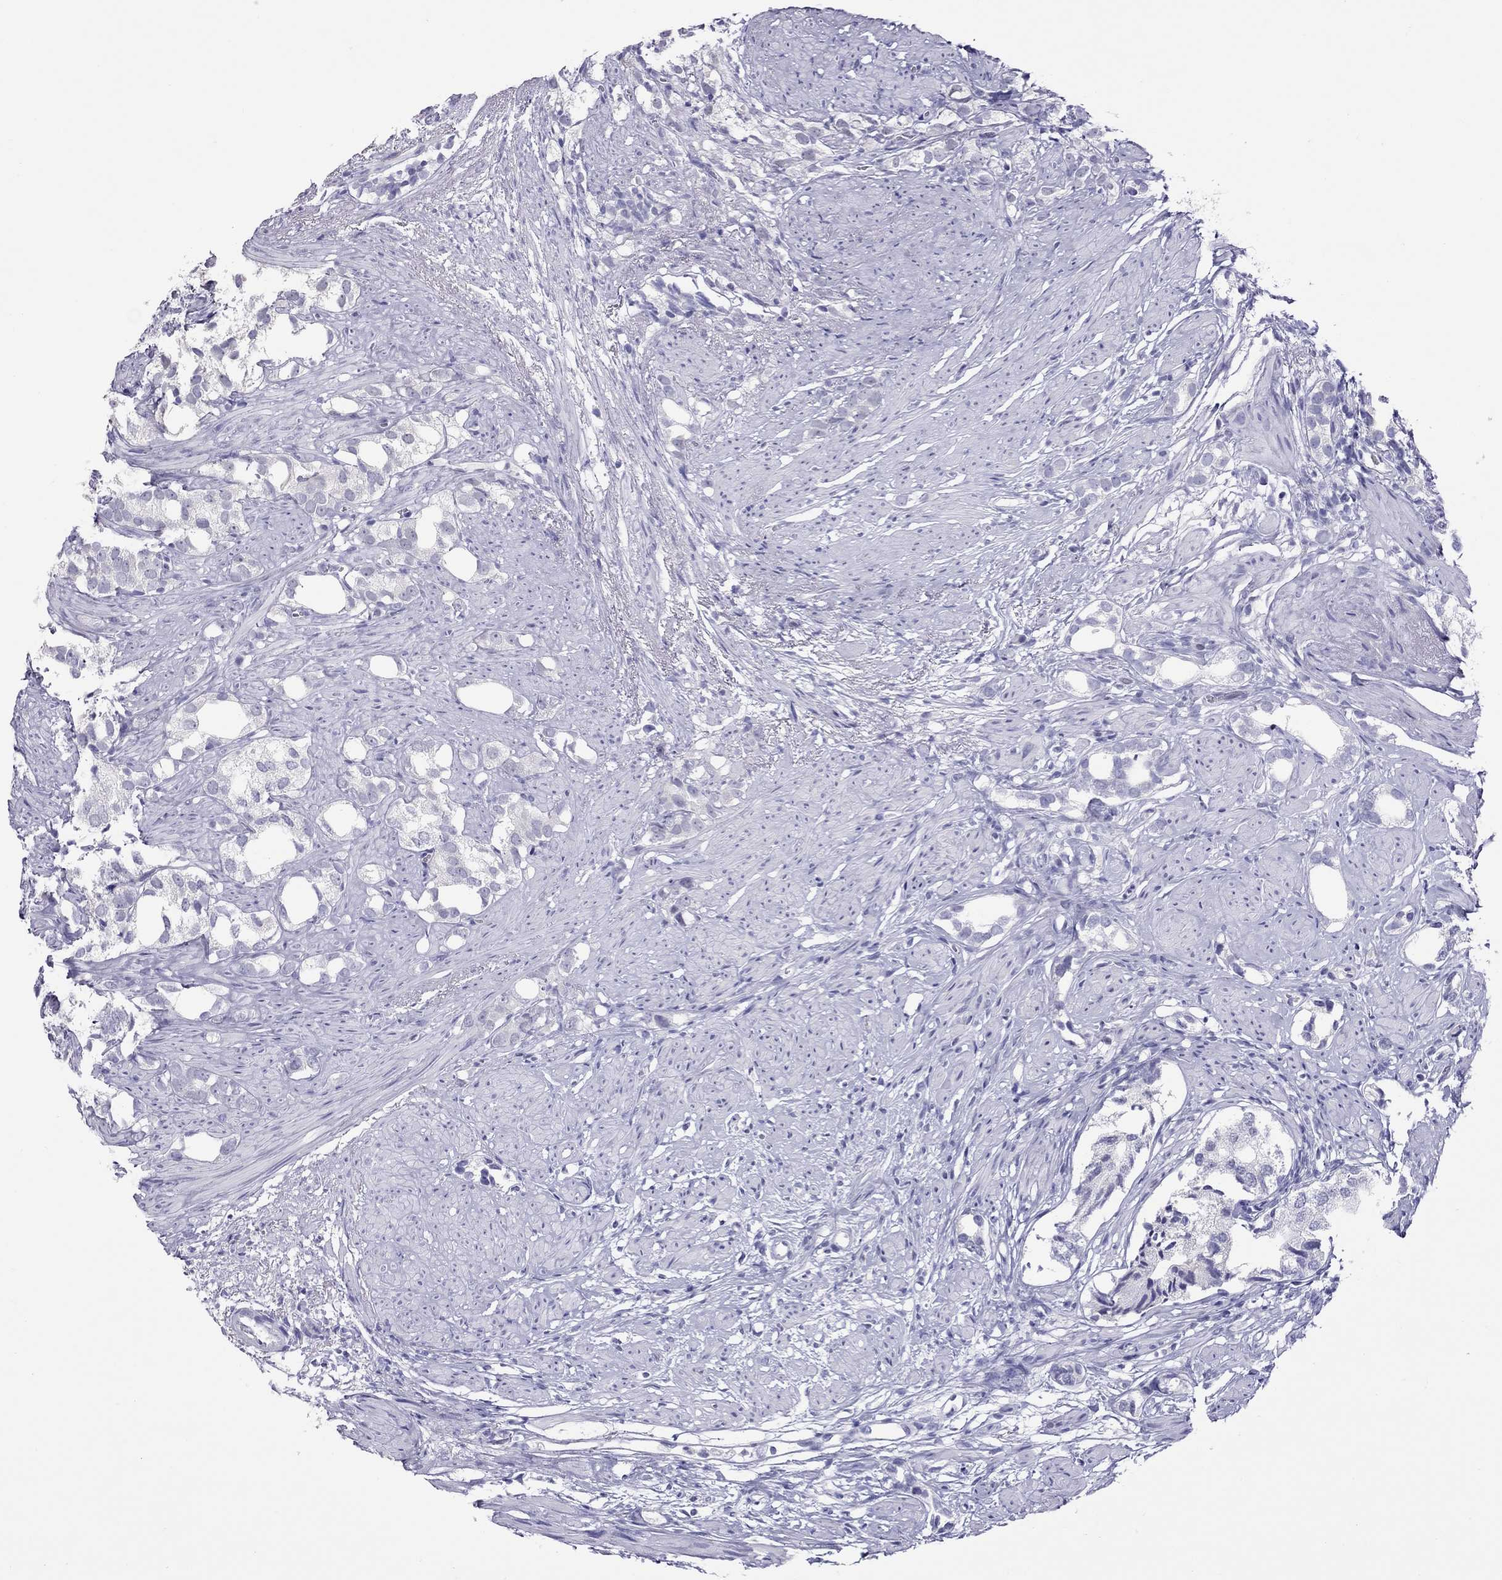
{"staining": {"intensity": "negative", "quantity": "none", "location": "none"}, "tissue": "prostate cancer", "cell_type": "Tumor cells", "image_type": "cancer", "snomed": [{"axis": "morphology", "description": "Adenocarcinoma, High grade"}, {"axis": "topography", "description": "Prostate"}], "caption": "A histopathology image of prostate cancer stained for a protein shows no brown staining in tumor cells.", "gene": "CHRNB3", "patient": {"sex": "male", "age": 82}}